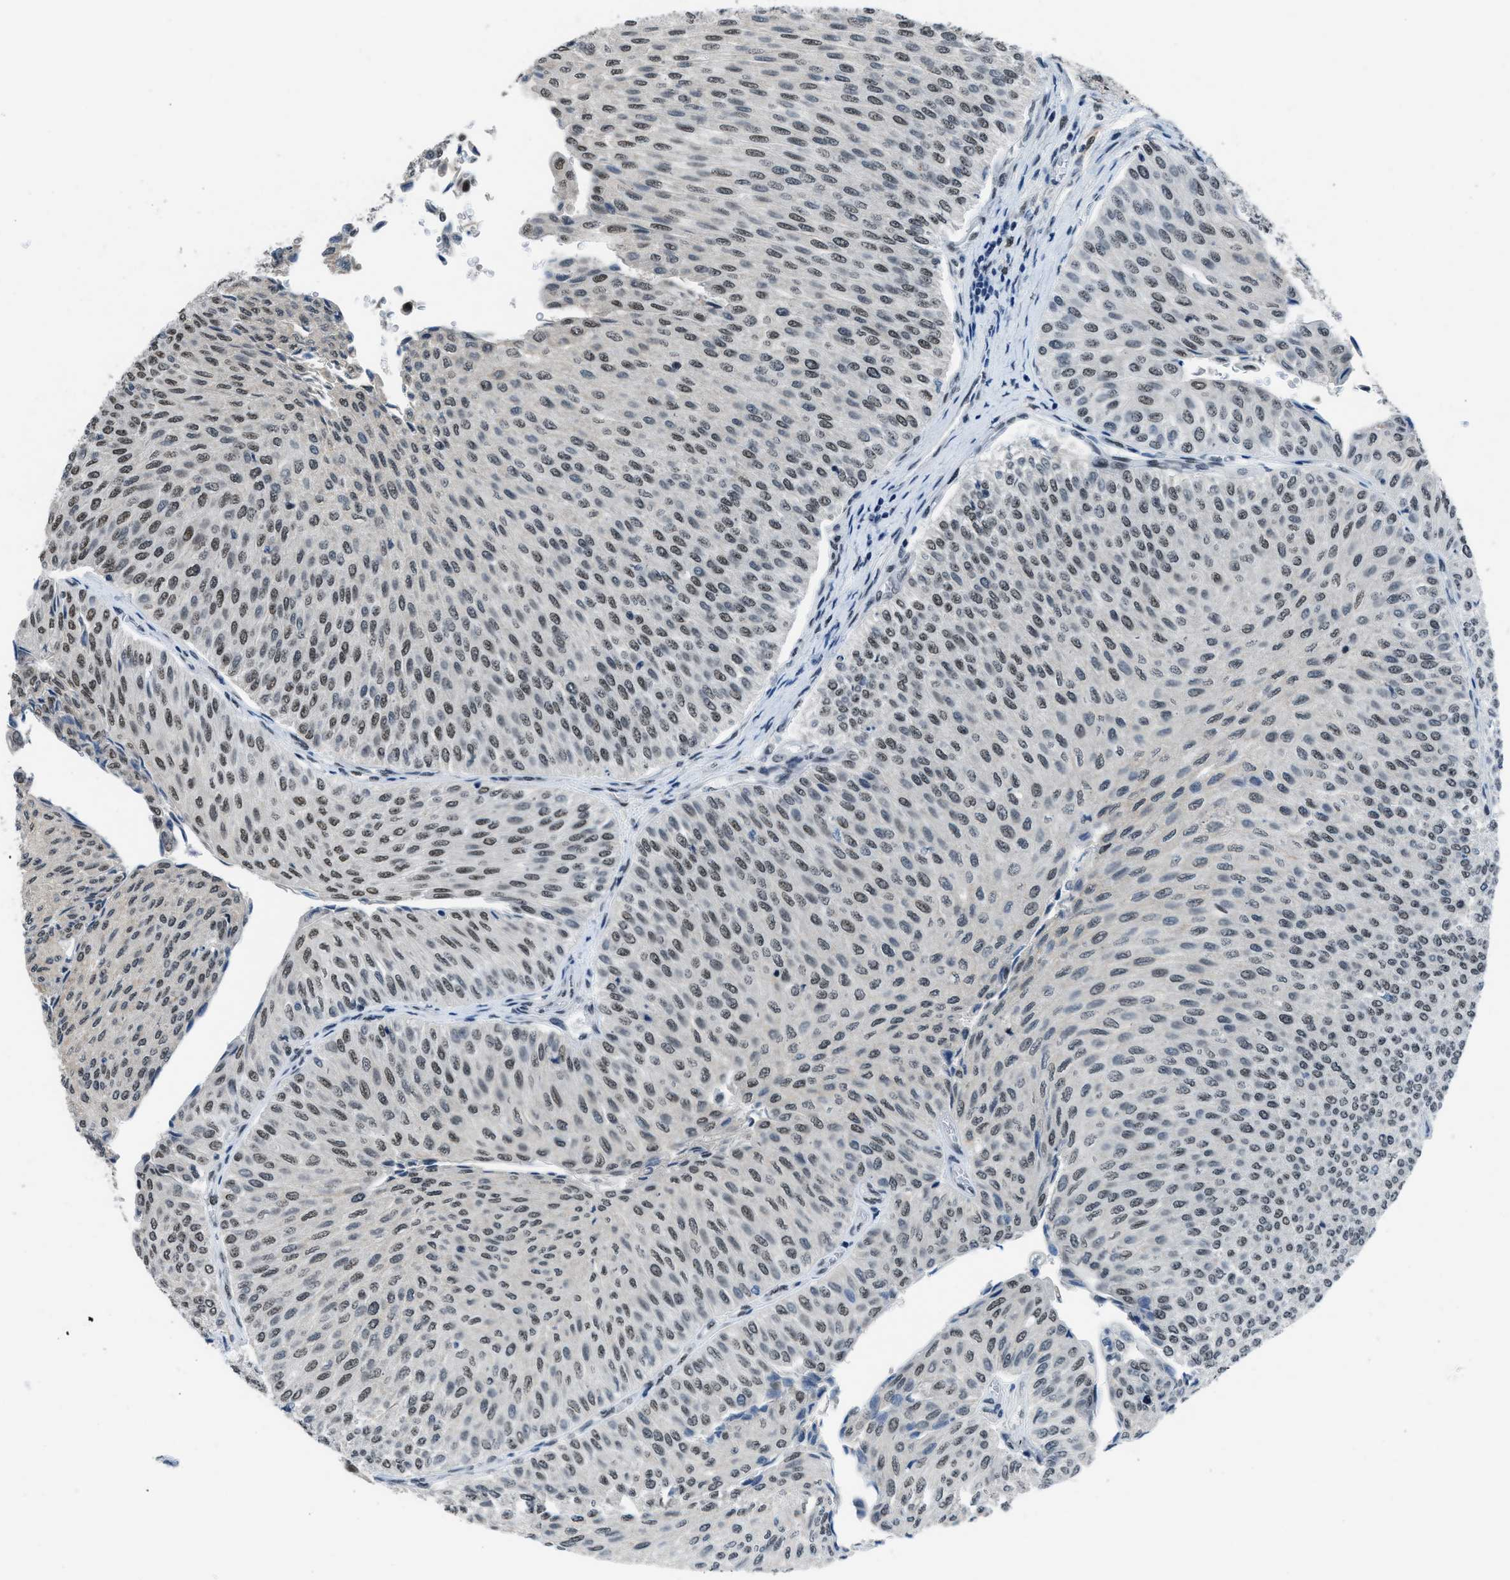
{"staining": {"intensity": "weak", "quantity": ">75%", "location": "nuclear"}, "tissue": "urothelial cancer", "cell_type": "Tumor cells", "image_type": "cancer", "snomed": [{"axis": "morphology", "description": "Urothelial carcinoma, Low grade"}, {"axis": "topography", "description": "Urinary bladder"}], "caption": "IHC staining of urothelial carcinoma (low-grade), which shows low levels of weak nuclear positivity in about >75% of tumor cells indicating weak nuclear protein positivity. The staining was performed using DAB (3,3'-diaminobenzidine) (brown) for protein detection and nuclei were counterstained in hematoxylin (blue).", "gene": "GATAD2B", "patient": {"sex": "male", "age": 78}}